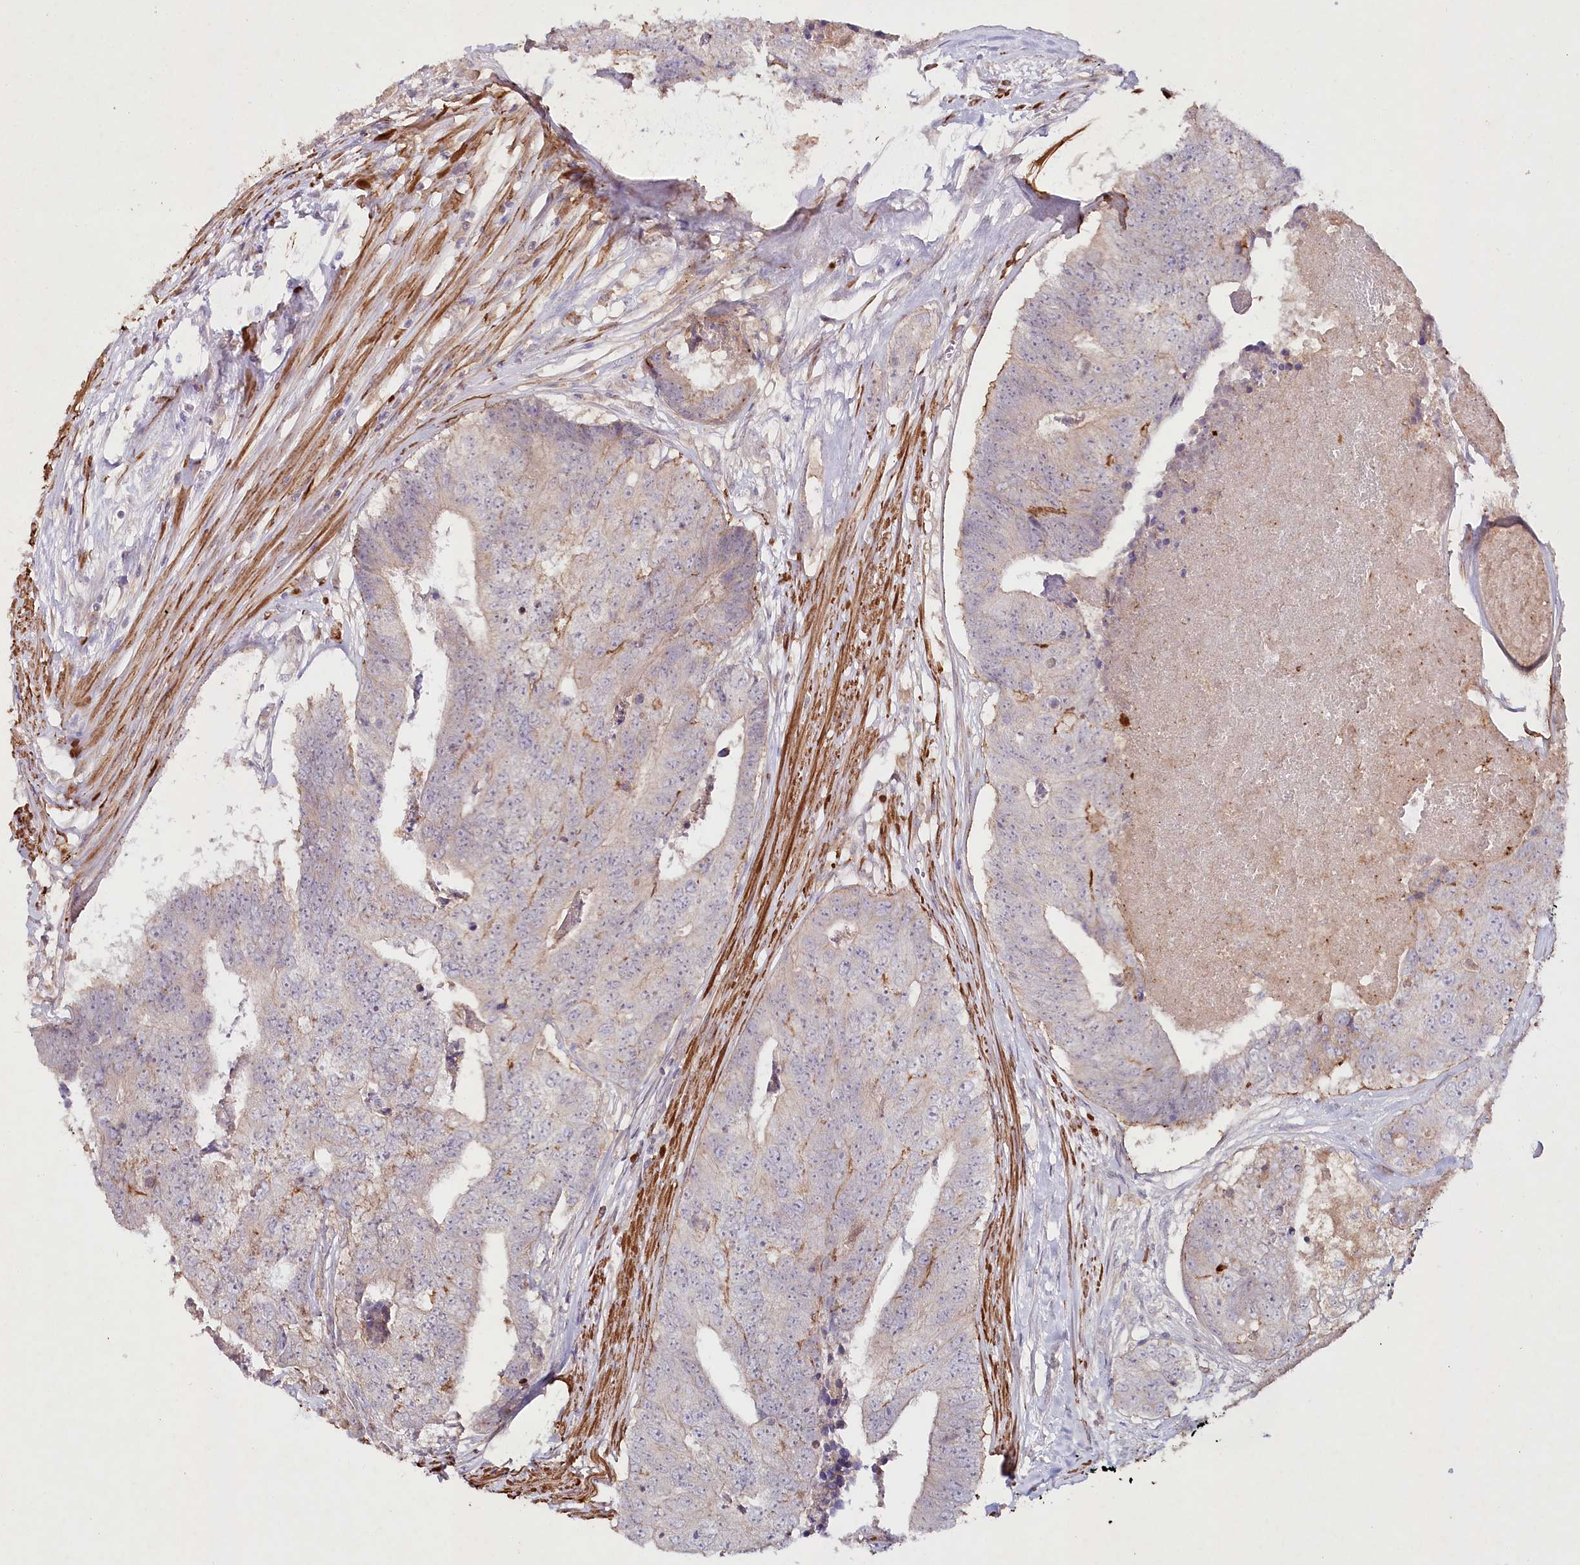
{"staining": {"intensity": "moderate", "quantity": "<25%", "location": "cytoplasmic/membranous"}, "tissue": "colorectal cancer", "cell_type": "Tumor cells", "image_type": "cancer", "snomed": [{"axis": "morphology", "description": "Adenocarcinoma, NOS"}, {"axis": "topography", "description": "Colon"}], "caption": "Immunohistochemical staining of colorectal adenocarcinoma exhibits moderate cytoplasmic/membranous protein expression in approximately <25% of tumor cells.", "gene": "ALDH3B1", "patient": {"sex": "female", "age": 67}}